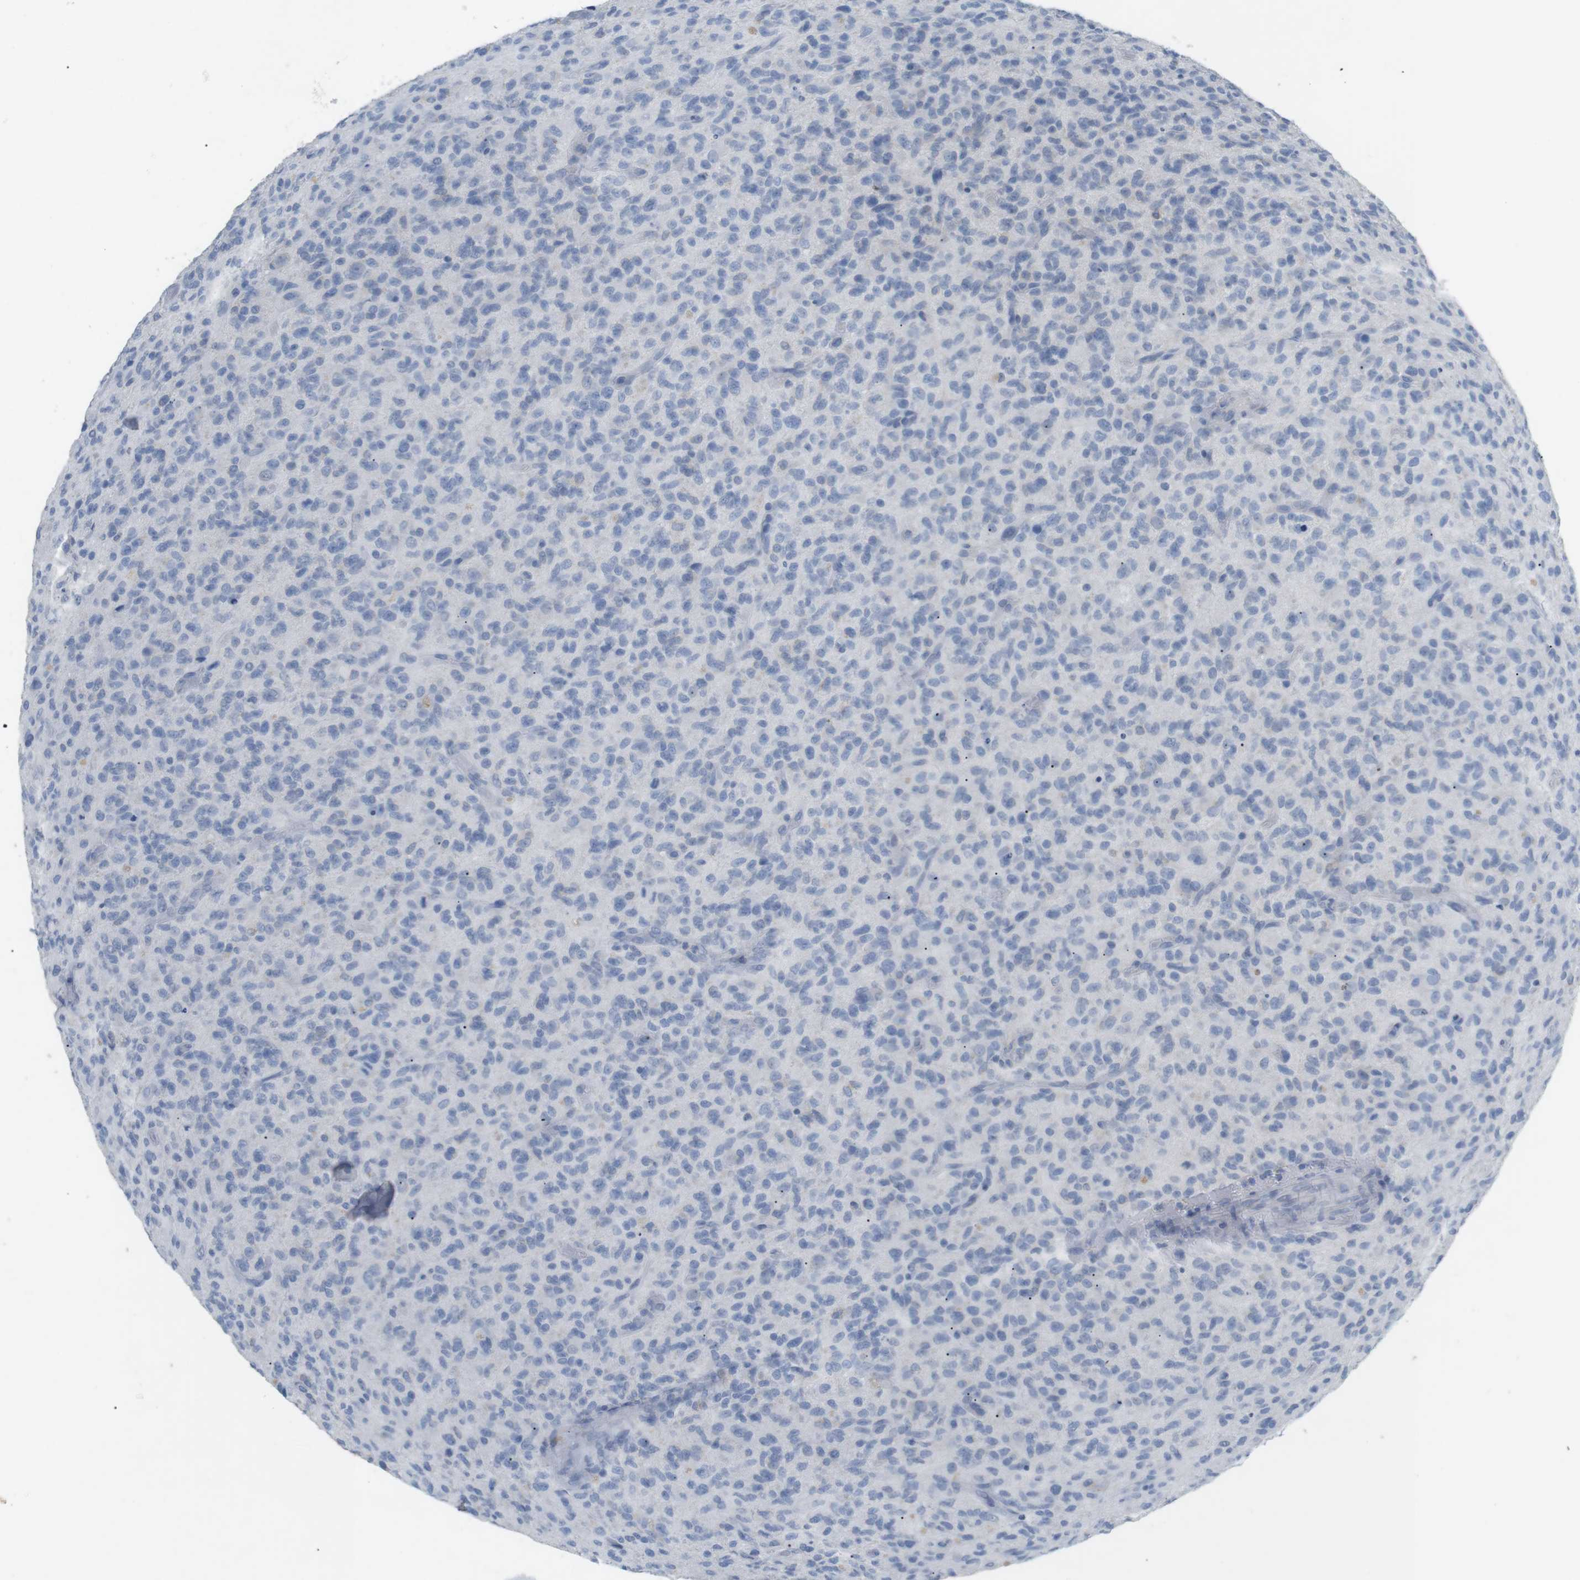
{"staining": {"intensity": "negative", "quantity": "none", "location": "none"}, "tissue": "glioma", "cell_type": "Tumor cells", "image_type": "cancer", "snomed": [{"axis": "morphology", "description": "Glioma, malignant, High grade"}, {"axis": "topography", "description": "Brain"}], "caption": "A high-resolution histopathology image shows immunohistochemistry (IHC) staining of malignant high-grade glioma, which displays no significant expression in tumor cells. (DAB immunohistochemistry visualized using brightfield microscopy, high magnification).", "gene": "HBG2", "patient": {"sex": "male", "age": 71}}